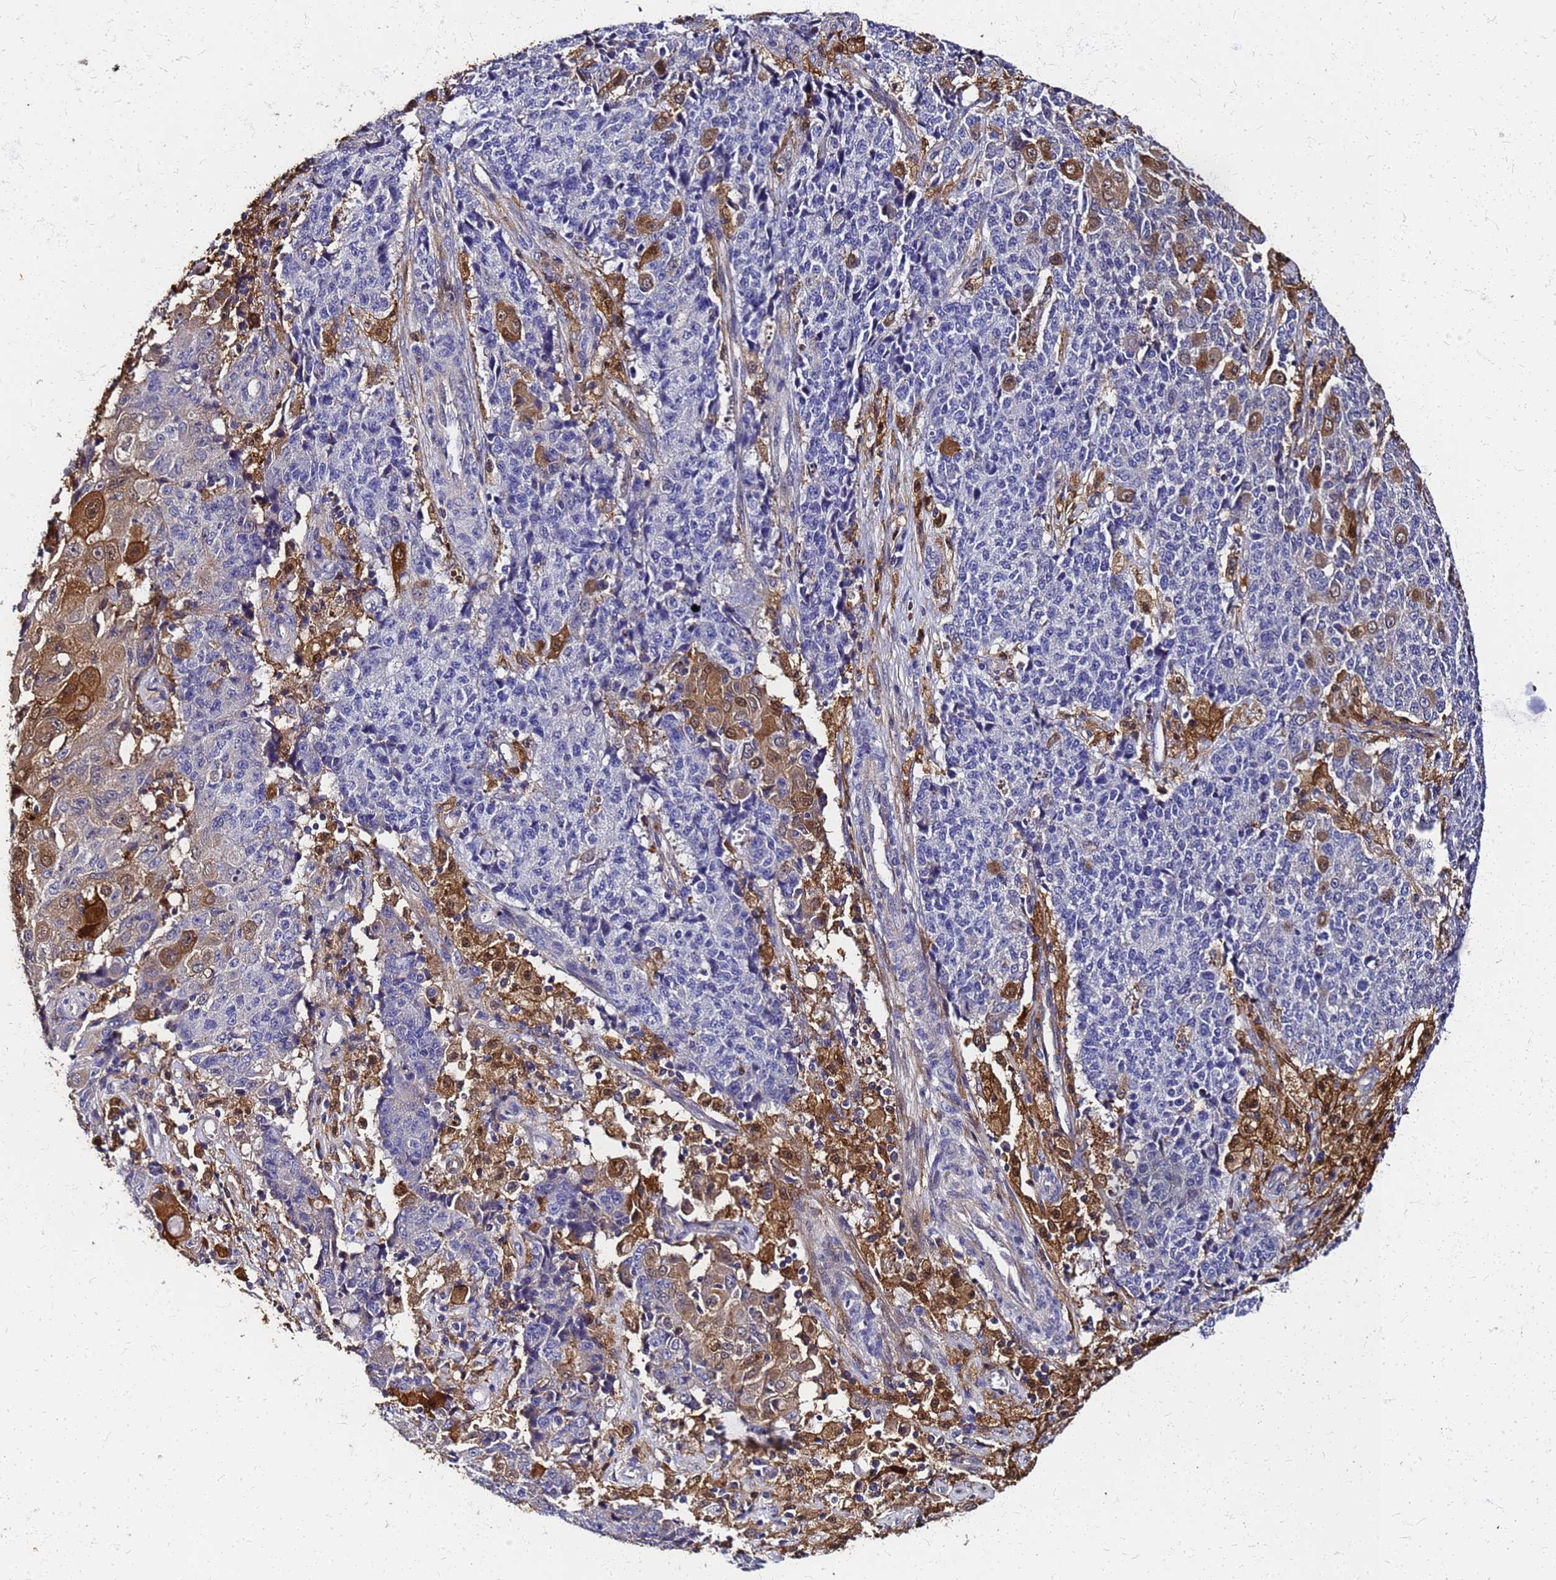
{"staining": {"intensity": "moderate", "quantity": "<25%", "location": "cytoplasmic/membranous,nuclear"}, "tissue": "ovarian cancer", "cell_type": "Tumor cells", "image_type": "cancer", "snomed": [{"axis": "morphology", "description": "Carcinoma, endometroid"}, {"axis": "topography", "description": "Ovary"}], "caption": "Immunohistochemistry (IHC) image of neoplastic tissue: human endometroid carcinoma (ovarian) stained using IHC reveals low levels of moderate protein expression localized specifically in the cytoplasmic/membranous and nuclear of tumor cells, appearing as a cytoplasmic/membranous and nuclear brown color.", "gene": "S100A11", "patient": {"sex": "female", "age": 42}}